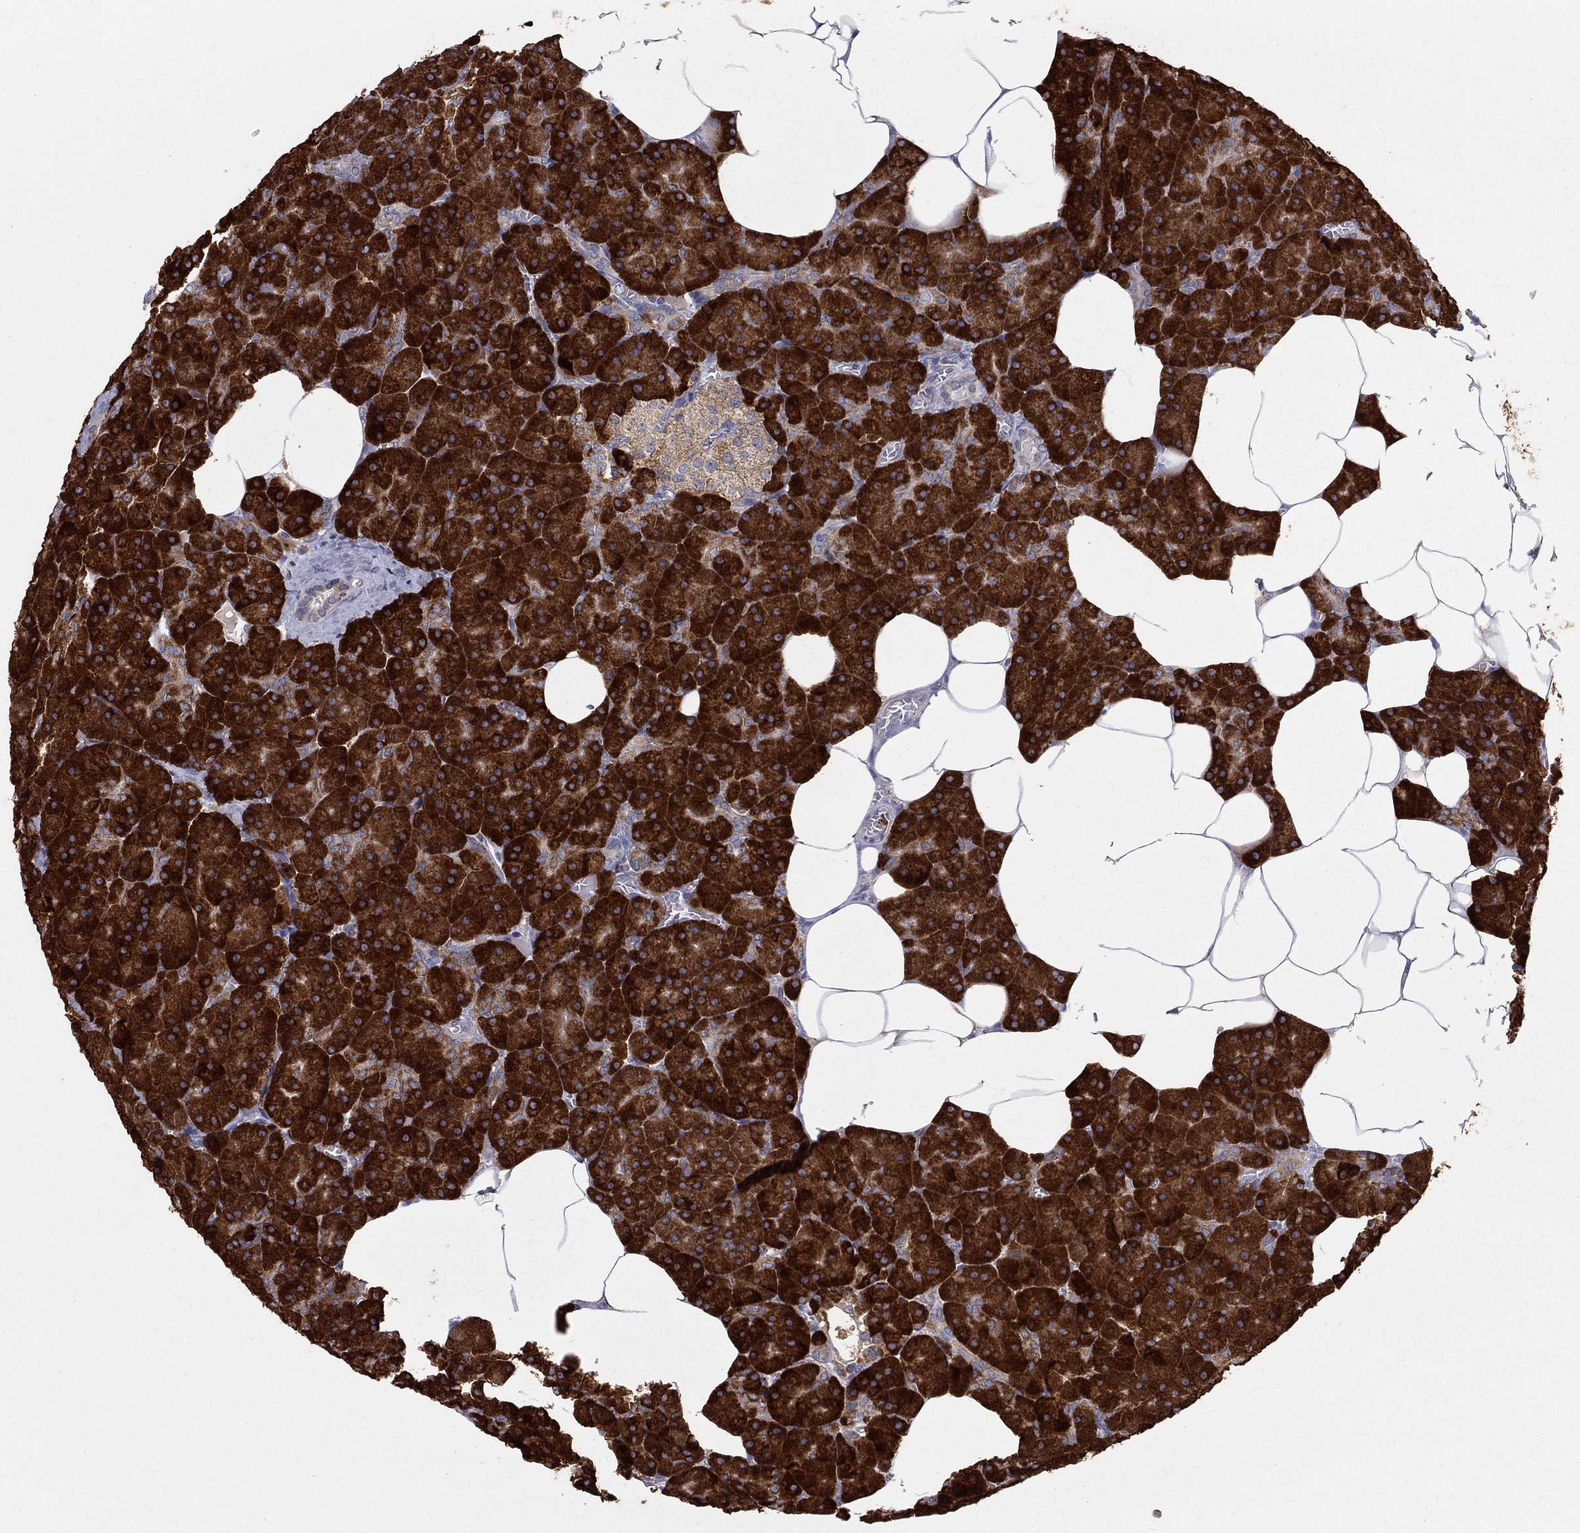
{"staining": {"intensity": "strong", "quantity": ">75%", "location": "cytoplasmic/membranous"}, "tissue": "pancreas", "cell_type": "Exocrine glandular cells", "image_type": "normal", "snomed": [{"axis": "morphology", "description": "Normal tissue, NOS"}, {"axis": "topography", "description": "Pancreas"}], "caption": "Immunohistochemical staining of normal human pancreas exhibits >75% levels of strong cytoplasmic/membranous protein staining in about >75% of exocrine glandular cells.", "gene": "PRDX4", "patient": {"sex": "male", "age": 61}}